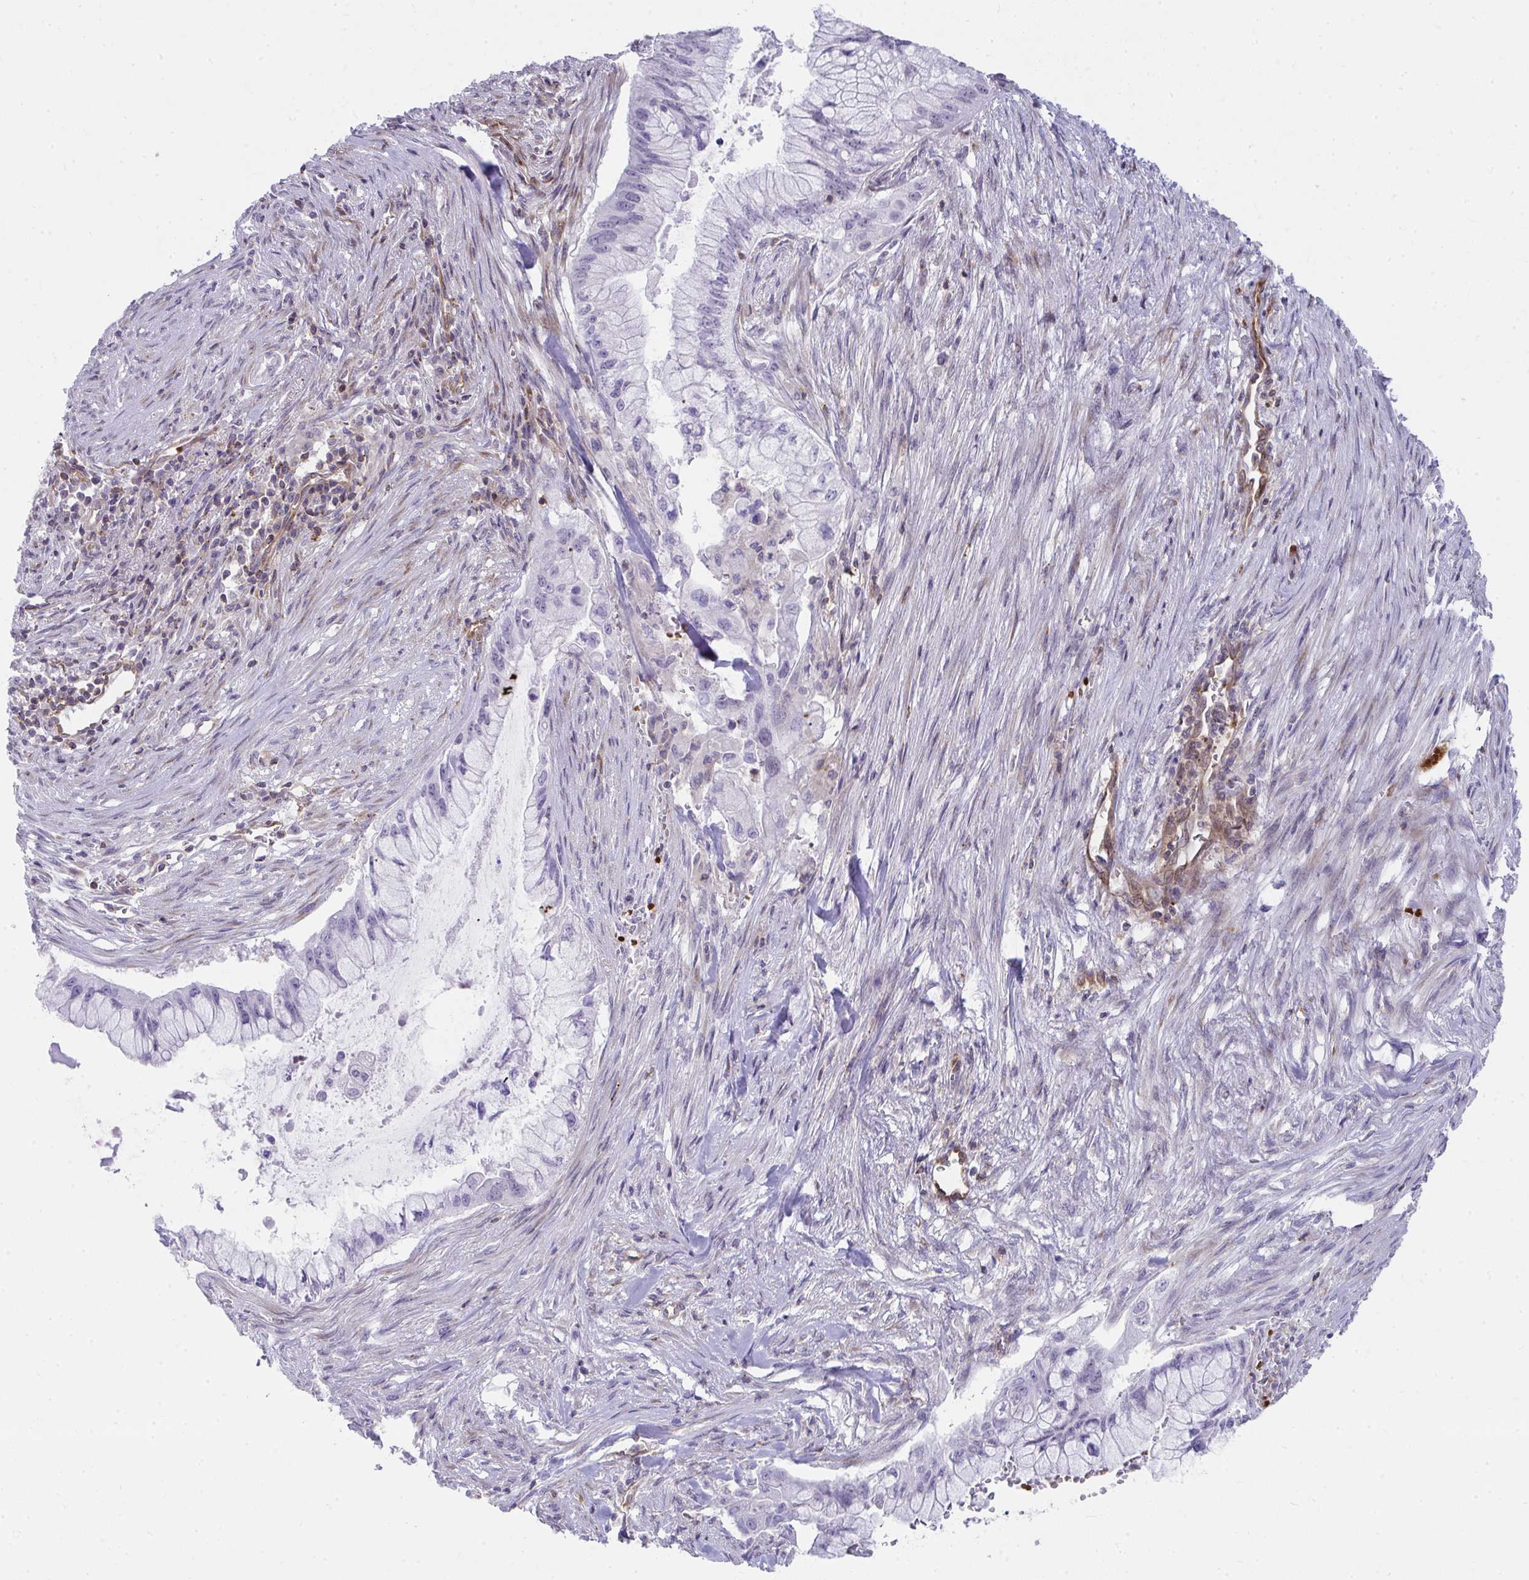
{"staining": {"intensity": "negative", "quantity": "none", "location": "none"}, "tissue": "pancreatic cancer", "cell_type": "Tumor cells", "image_type": "cancer", "snomed": [{"axis": "morphology", "description": "Adenocarcinoma, NOS"}, {"axis": "topography", "description": "Pancreas"}], "caption": "This is a photomicrograph of immunohistochemistry staining of pancreatic cancer (adenocarcinoma), which shows no positivity in tumor cells.", "gene": "FOXN3", "patient": {"sex": "male", "age": 48}}